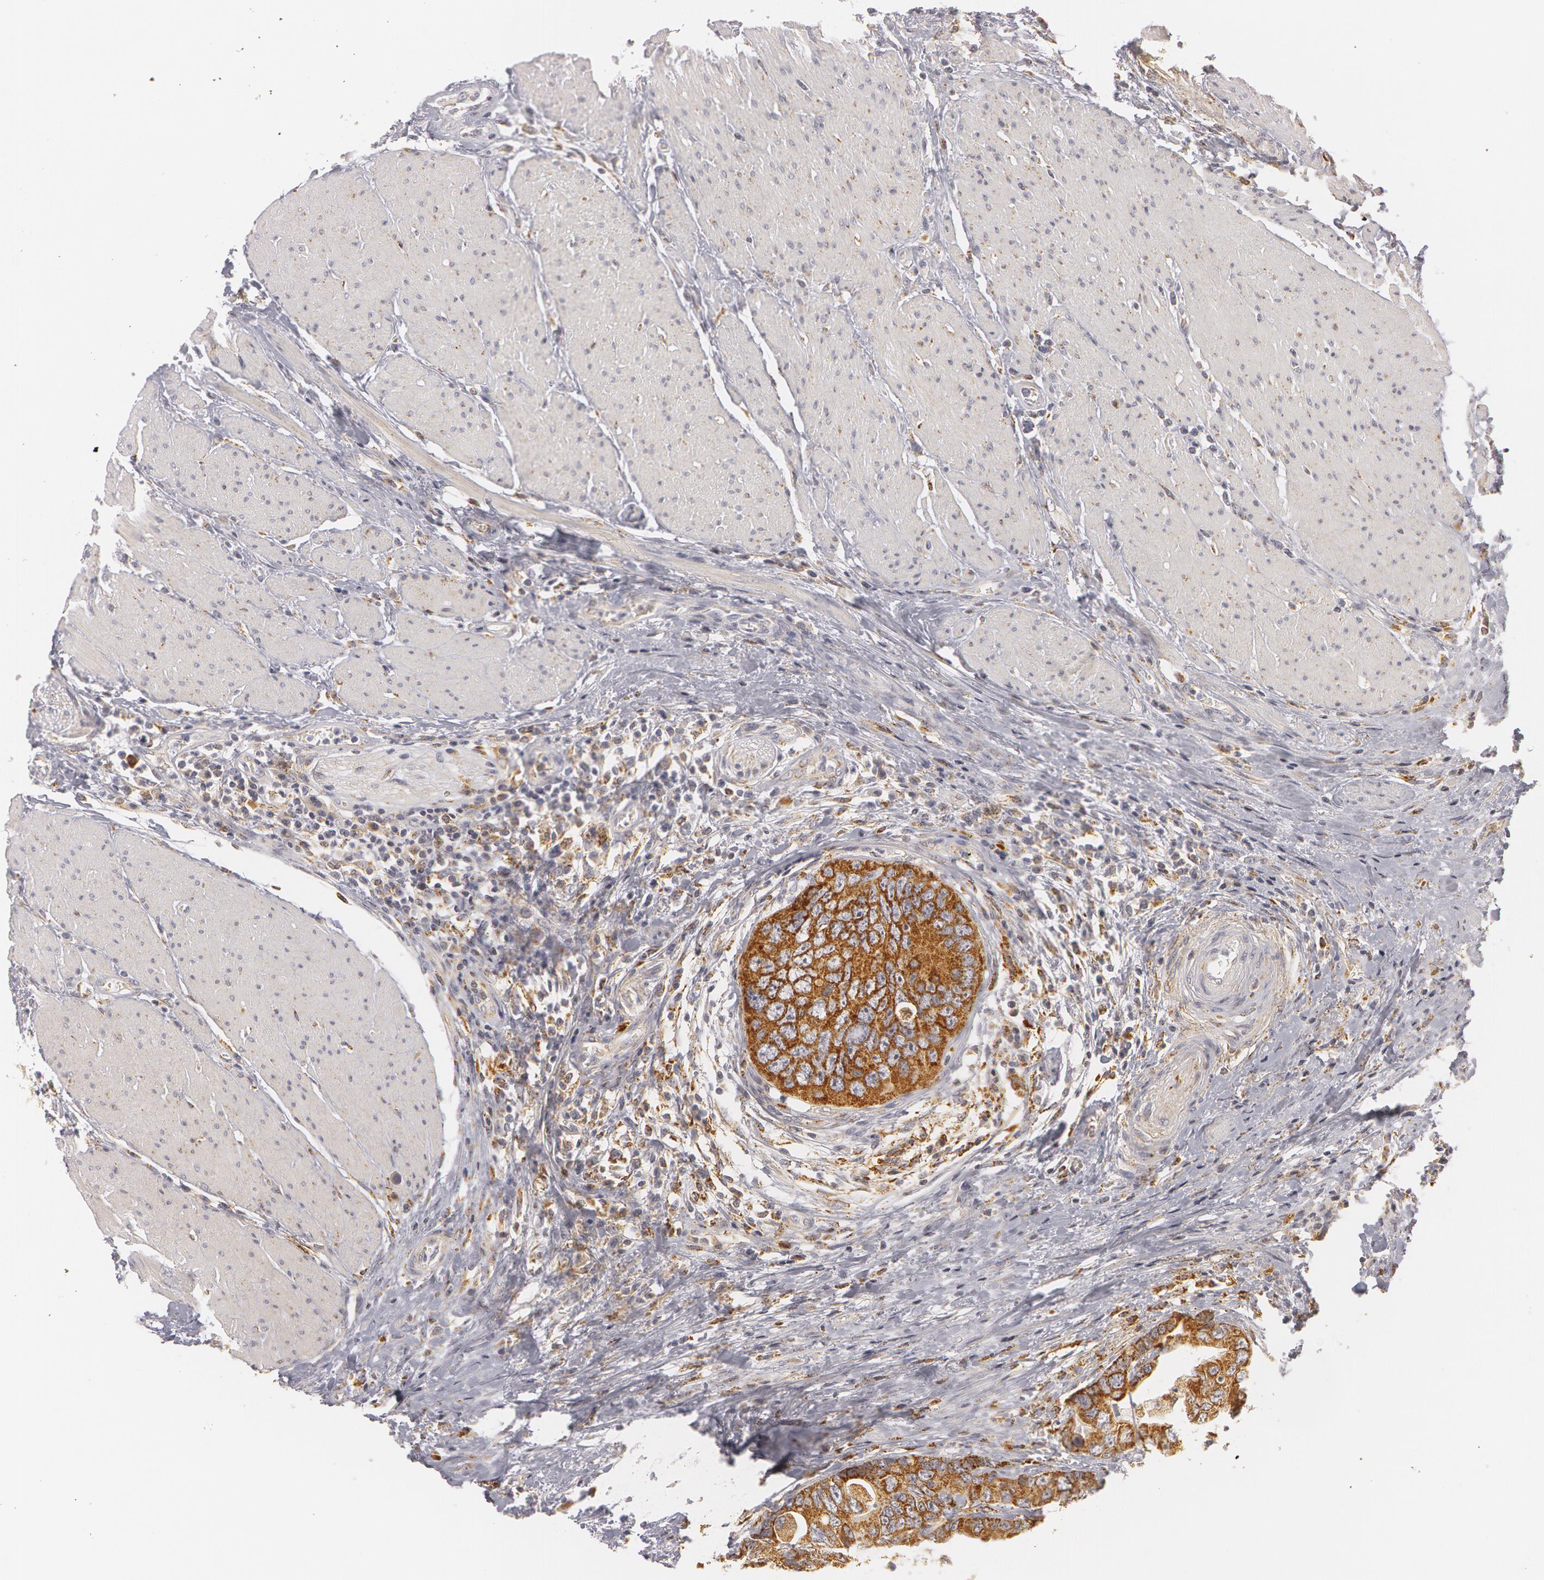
{"staining": {"intensity": "strong", "quantity": ">75%", "location": "cytoplasmic/membranous"}, "tissue": "colorectal cancer", "cell_type": "Tumor cells", "image_type": "cancer", "snomed": [{"axis": "morphology", "description": "Adenocarcinoma, NOS"}, {"axis": "topography", "description": "Rectum"}], "caption": "Immunohistochemical staining of human colorectal cancer (adenocarcinoma) shows strong cytoplasmic/membranous protein staining in approximately >75% of tumor cells. The protein is shown in brown color, while the nuclei are stained blue.", "gene": "C7", "patient": {"sex": "female", "age": 67}}